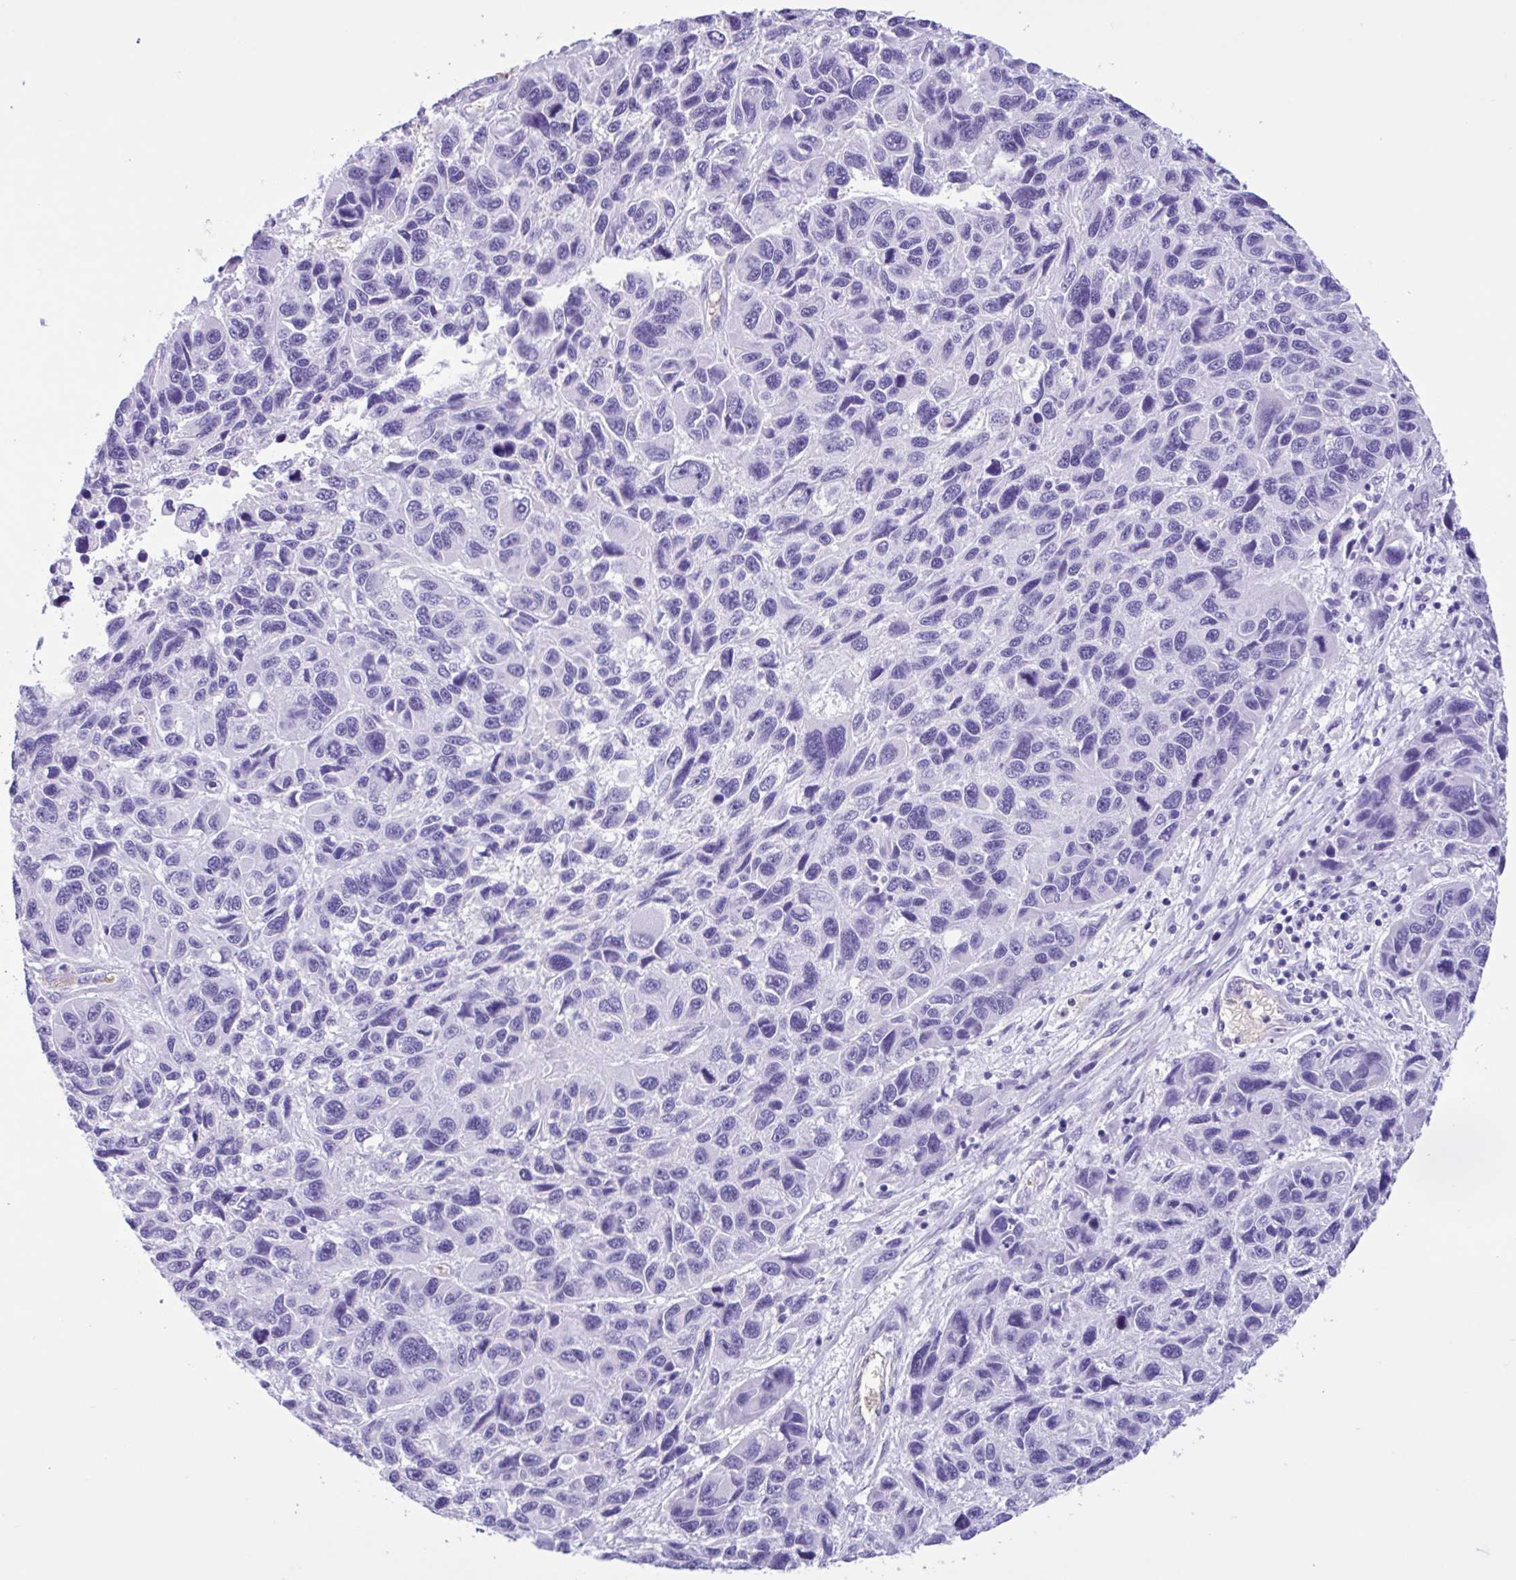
{"staining": {"intensity": "negative", "quantity": "none", "location": "none"}, "tissue": "melanoma", "cell_type": "Tumor cells", "image_type": "cancer", "snomed": [{"axis": "morphology", "description": "Malignant melanoma, NOS"}, {"axis": "topography", "description": "Skin"}], "caption": "This is an immunohistochemistry (IHC) histopathology image of malignant melanoma. There is no positivity in tumor cells.", "gene": "TMEM79", "patient": {"sex": "male", "age": 53}}